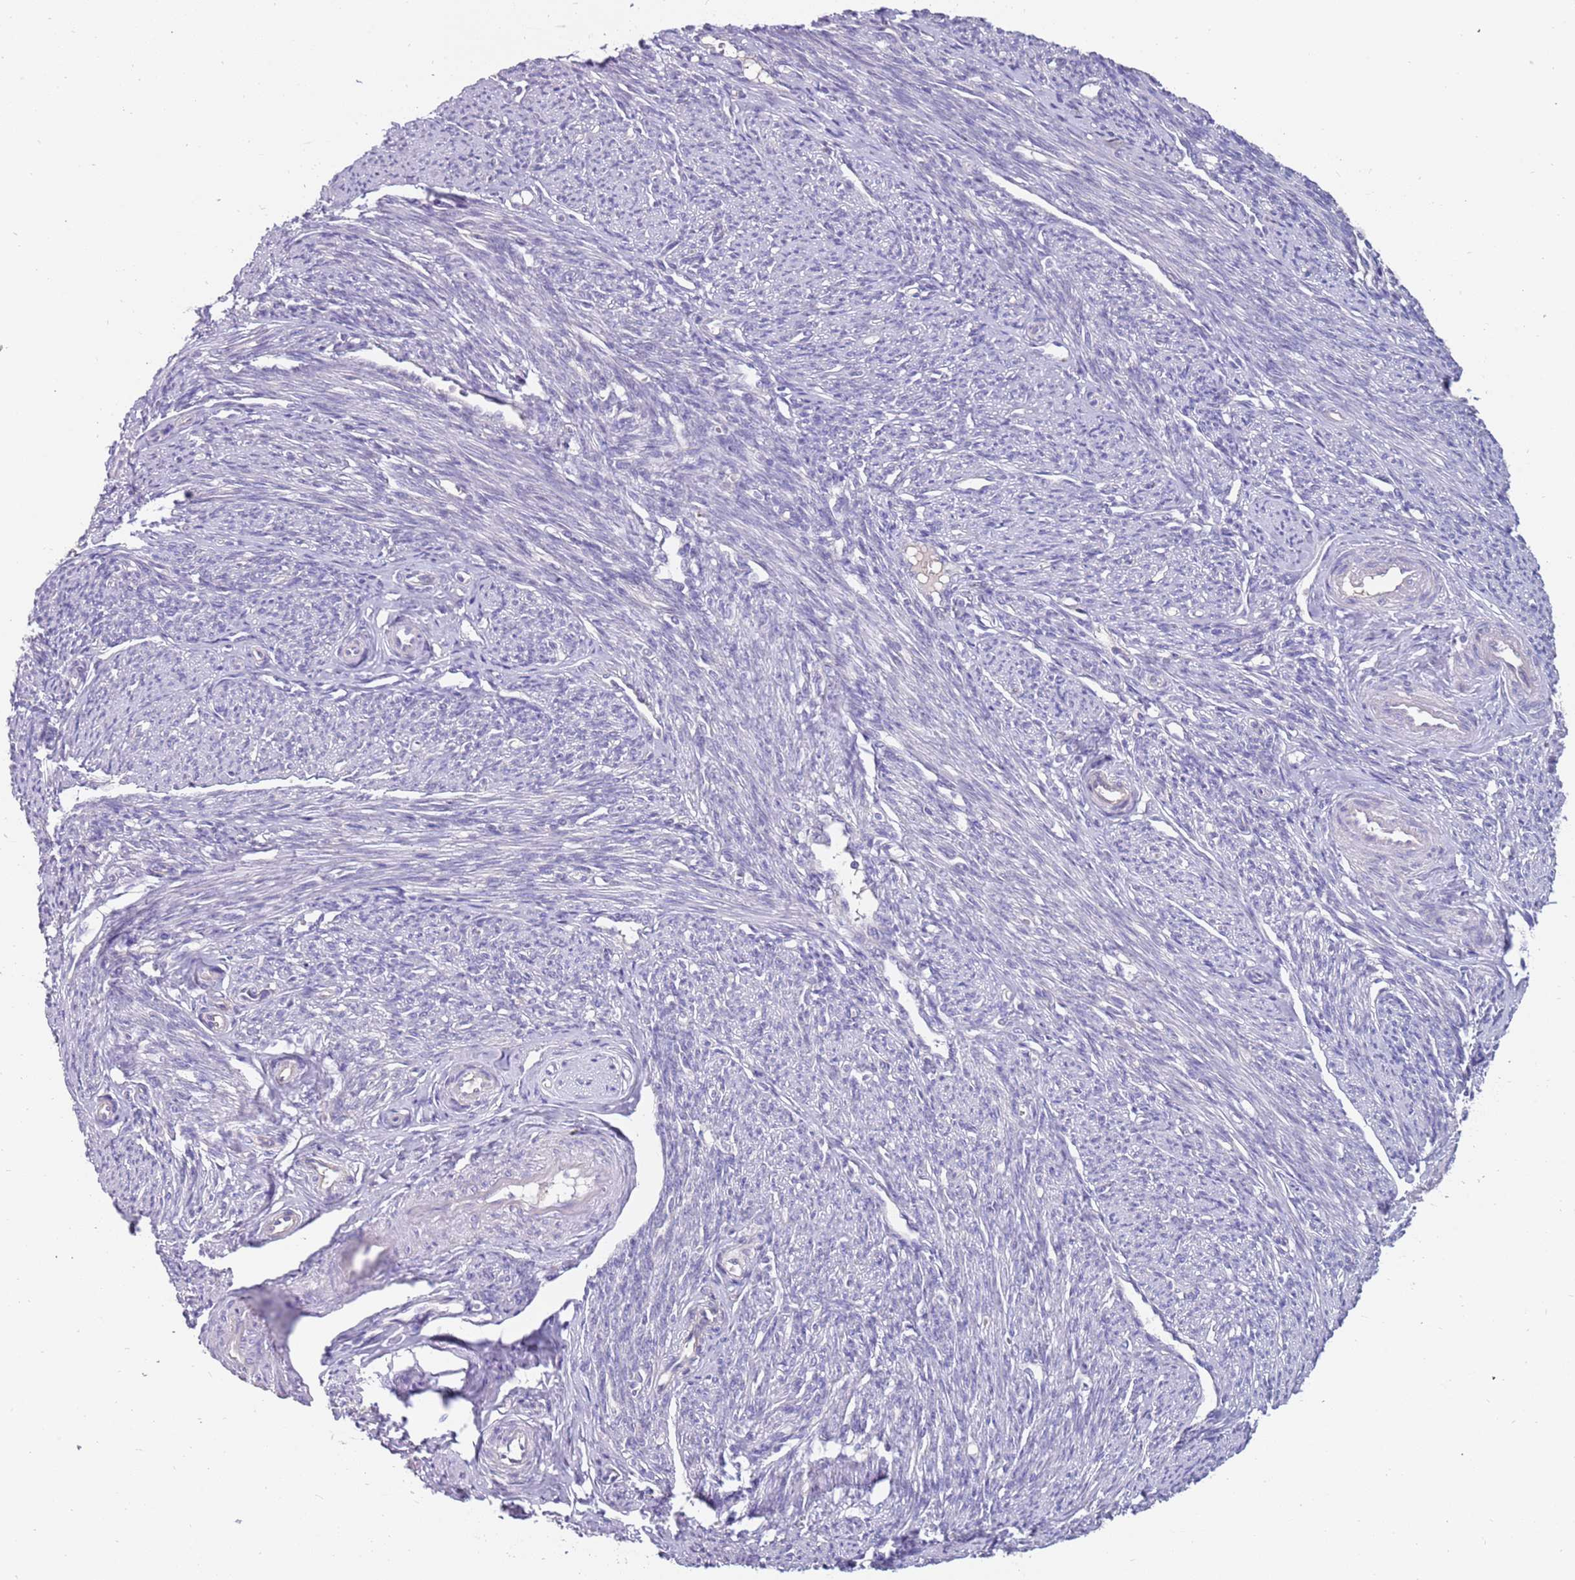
{"staining": {"intensity": "negative", "quantity": "none", "location": "none"}, "tissue": "smooth muscle", "cell_type": "Smooth muscle cells", "image_type": "normal", "snomed": [{"axis": "morphology", "description": "Normal tissue, NOS"}, {"axis": "topography", "description": "Smooth muscle"}, {"axis": "topography", "description": "Uterus"}], "caption": "IHC micrograph of benign smooth muscle stained for a protein (brown), which demonstrates no expression in smooth muscle cells.", "gene": "ZNF746", "patient": {"sex": "female", "age": 59}}